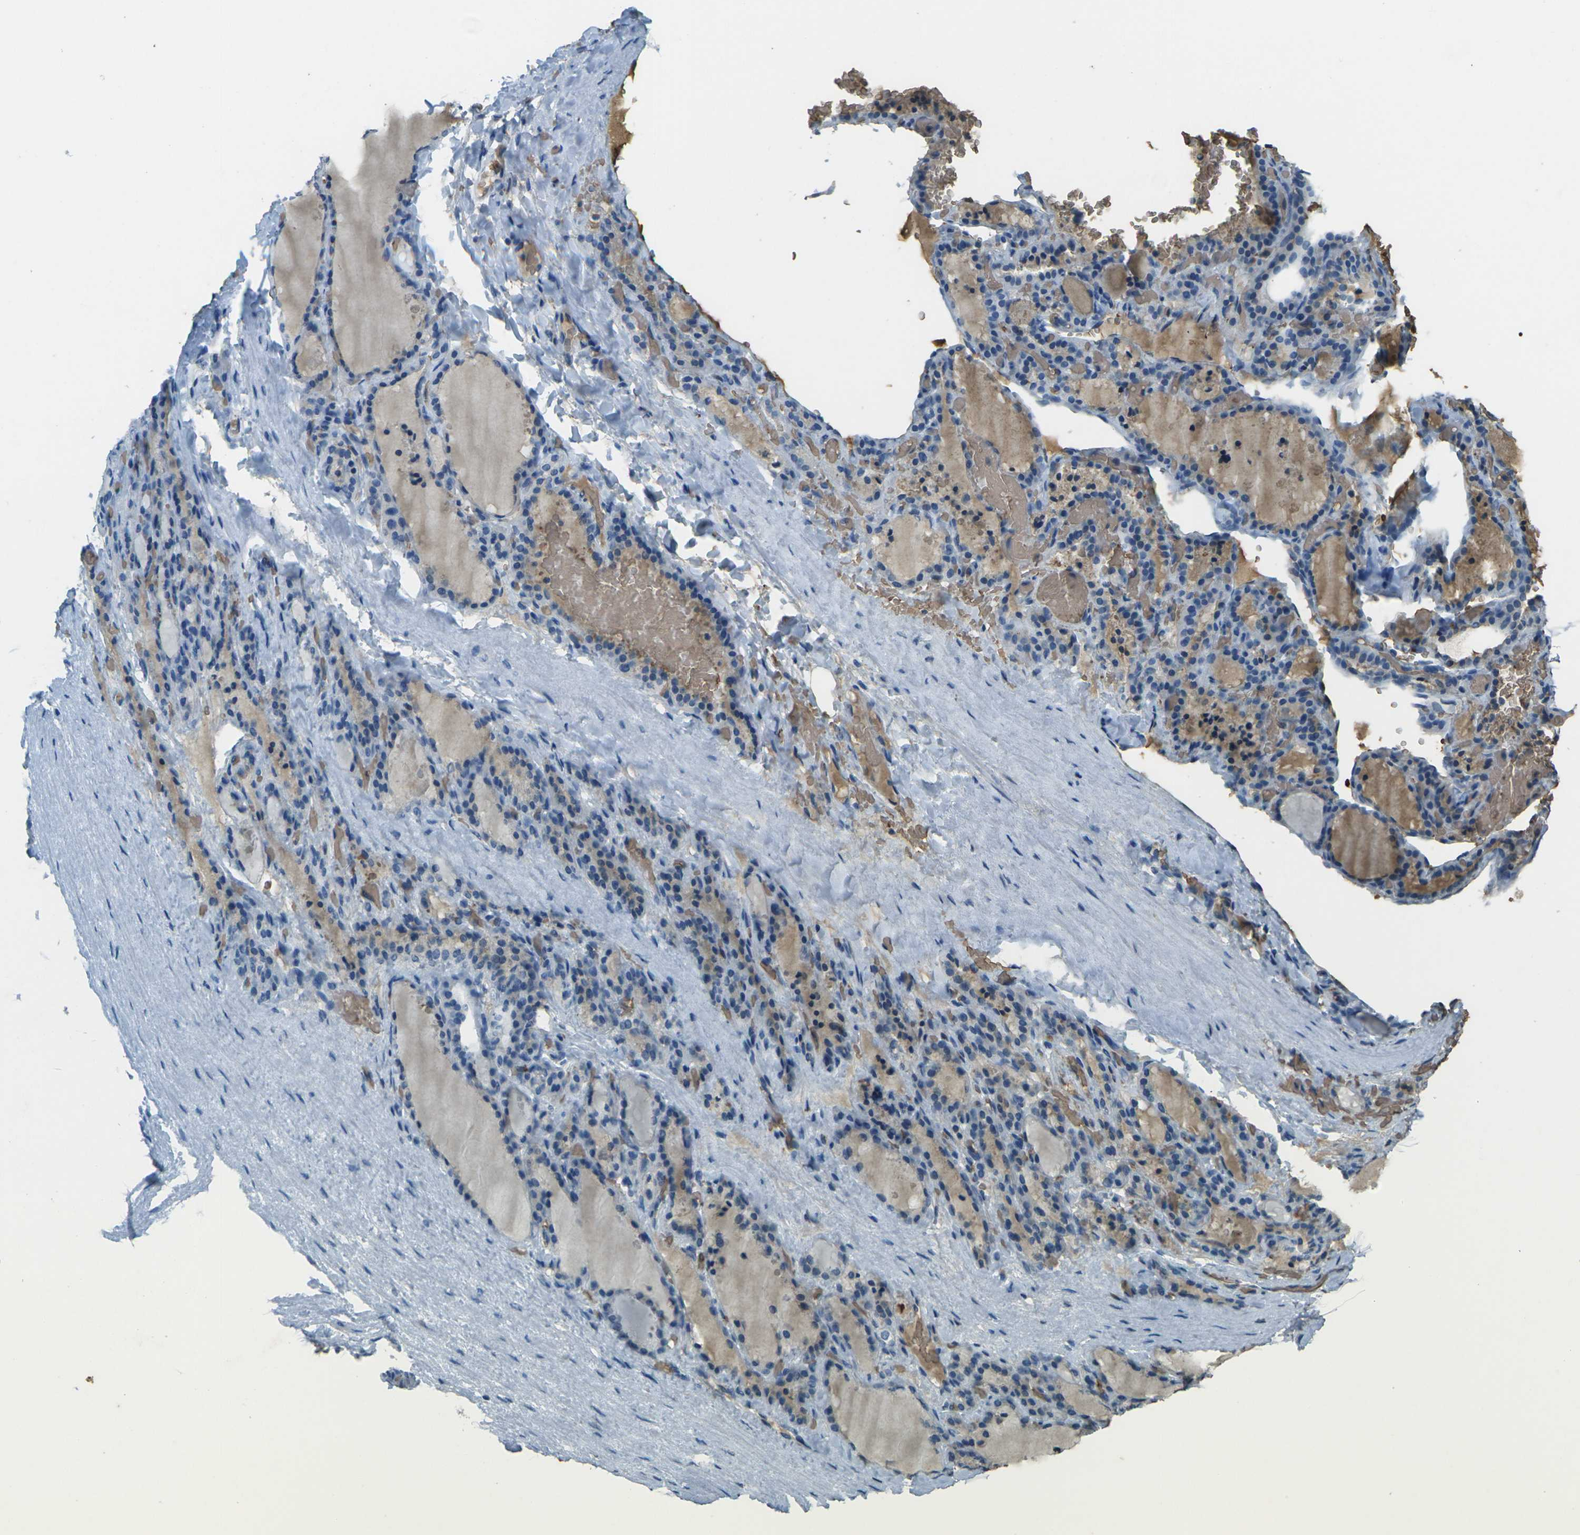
{"staining": {"intensity": "negative", "quantity": "none", "location": "none"}, "tissue": "thyroid gland", "cell_type": "Glandular cells", "image_type": "normal", "snomed": [{"axis": "morphology", "description": "Normal tissue, NOS"}, {"axis": "topography", "description": "Thyroid gland"}], "caption": "Glandular cells show no significant protein staining in unremarkable thyroid gland. (DAB immunohistochemistry (IHC) with hematoxylin counter stain).", "gene": "HBB", "patient": {"sex": "female", "age": 28}}